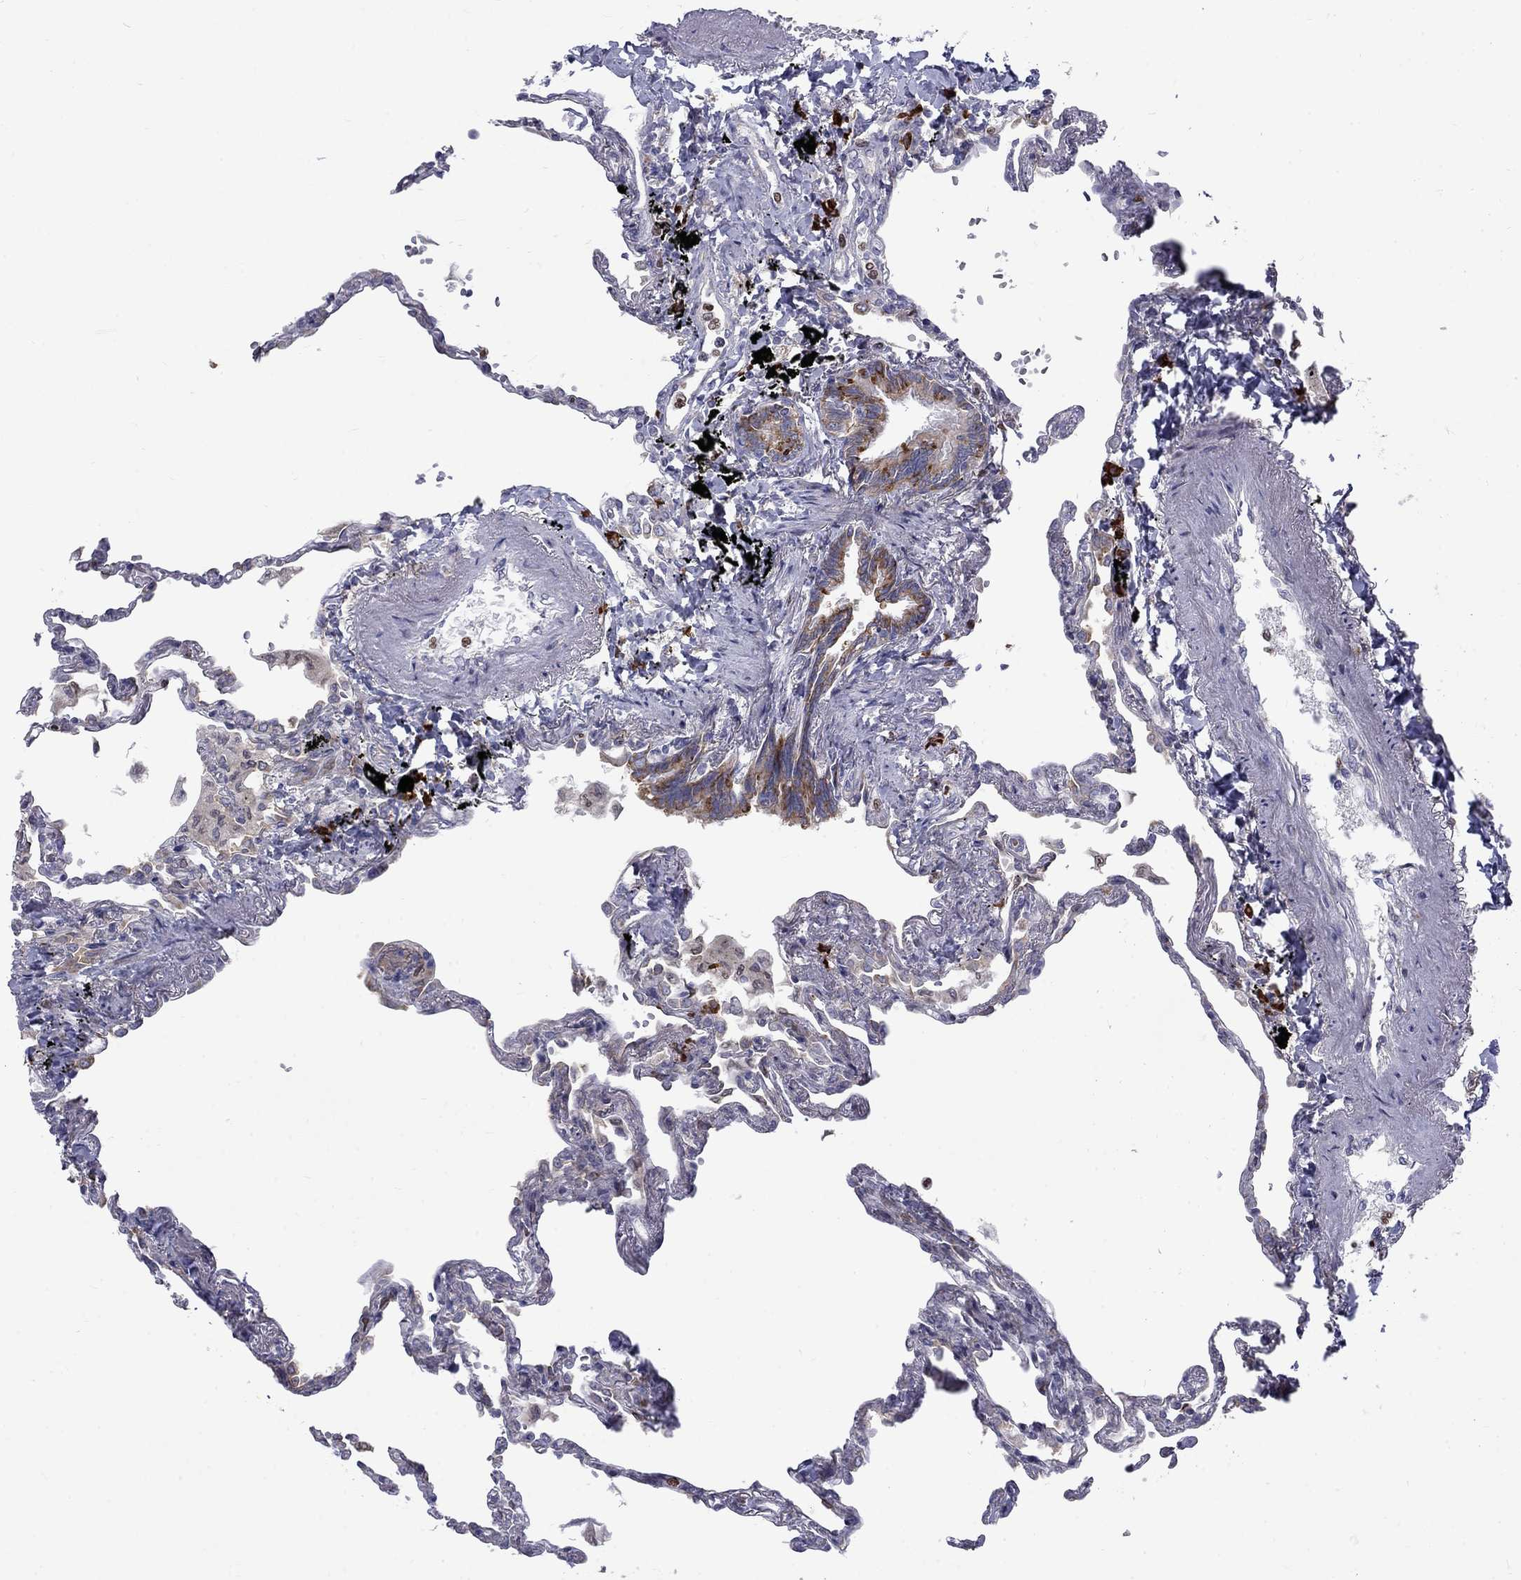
{"staining": {"intensity": "negative", "quantity": "none", "location": "none"}, "tissue": "lung", "cell_type": "Alveolar cells", "image_type": "normal", "snomed": [{"axis": "morphology", "description": "Normal tissue, NOS"}, {"axis": "topography", "description": "Lung"}], "caption": "The micrograph shows no significant expression in alveolar cells of lung. Nuclei are stained in blue.", "gene": "PABPC4", "patient": {"sex": "male", "age": 78}}